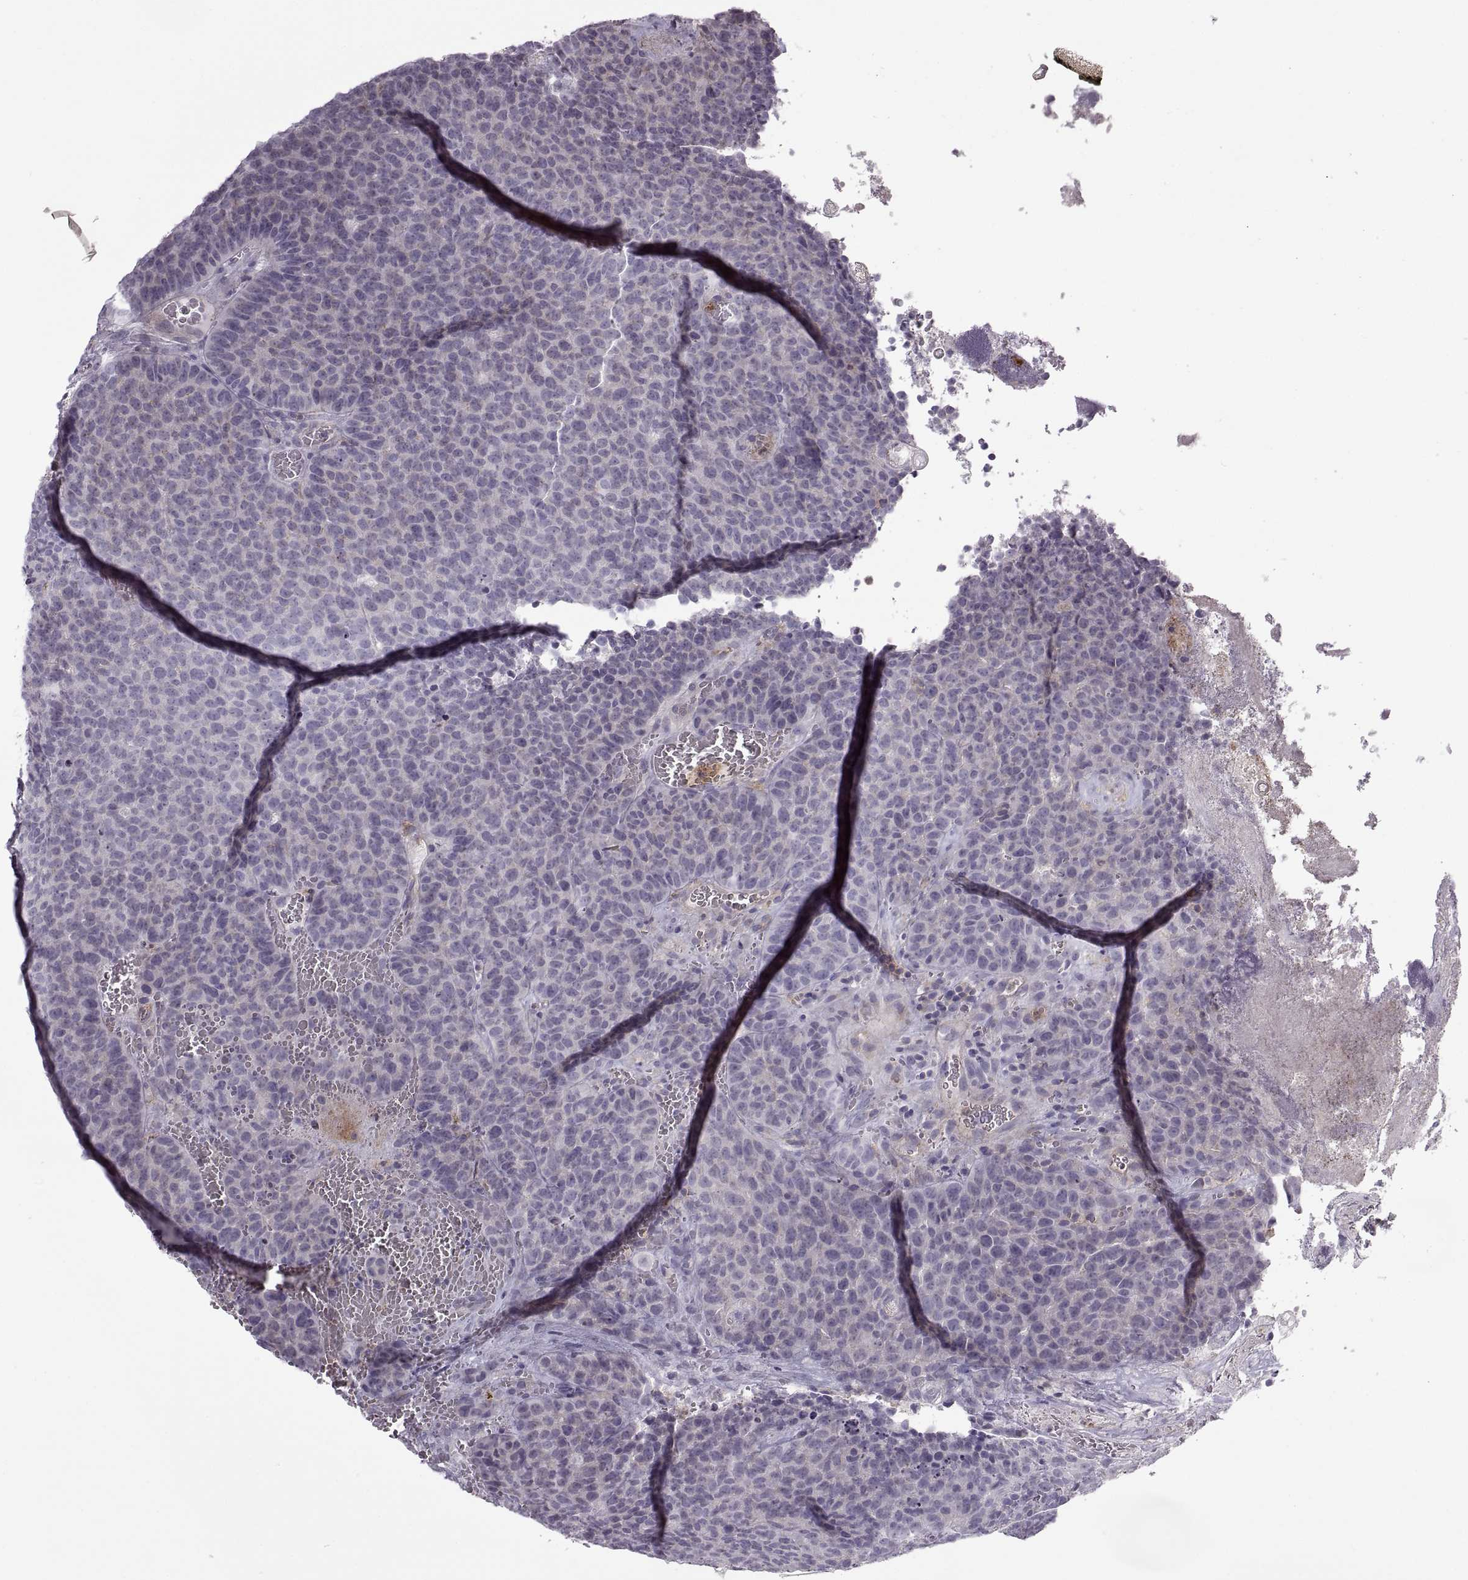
{"staining": {"intensity": "negative", "quantity": "none", "location": "none"}, "tissue": "urothelial cancer", "cell_type": "Tumor cells", "image_type": "cancer", "snomed": [{"axis": "morphology", "description": "Urothelial carcinoma, Low grade"}, {"axis": "topography", "description": "Urinary bladder"}], "caption": "Immunohistochemical staining of human urothelial cancer demonstrates no significant expression in tumor cells.", "gene": "RALB", "patient": {"sex": "female", "age": 62}}